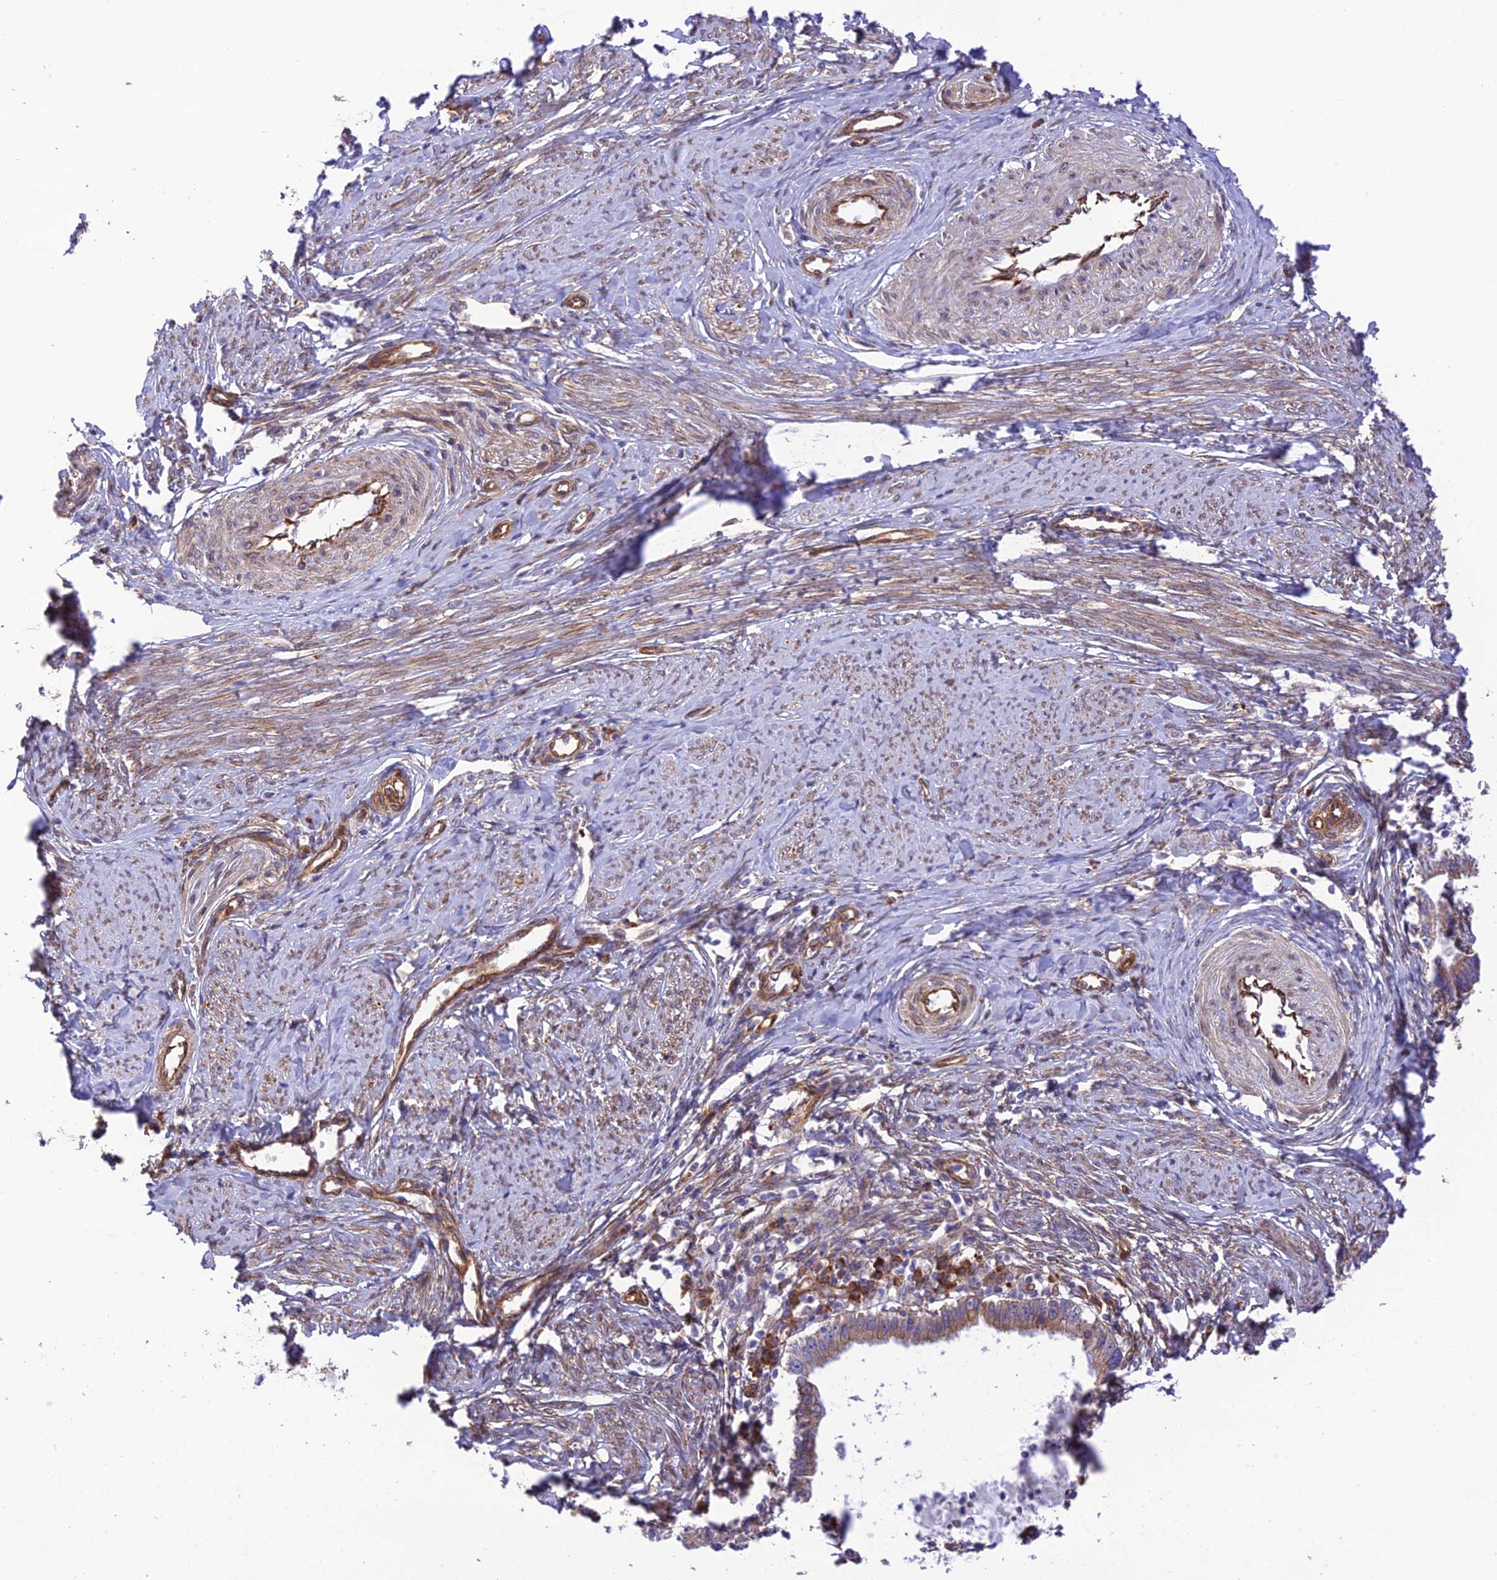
{"staining": {"intensity": "weak", "quantity": "25%-75%", "location": "cytoplasmic/membranous"}, "tissue": "cervical cancer", "cell_type": "Tumor cells", "image_type": "cancer", "snomed": [{"axis": "morphology", "description": "Adenocarcinoma, NOS"}, {"axis": "topography", "description": "Cervix"}], "caption": "The photomicrograph shows immunohistochemical staining of cervical cancer (adenocarcinoma). There is weak cytoplasmic/membranous expression is appreciated in about 25%-75% of tumor cells. The staining was performed using DAB, with brown indicating positive protein expression. Nuclei are stained blue with hematoxylin.", "gene": "EXOC3L4", "patient": {"sex": "female", "age": 36}}